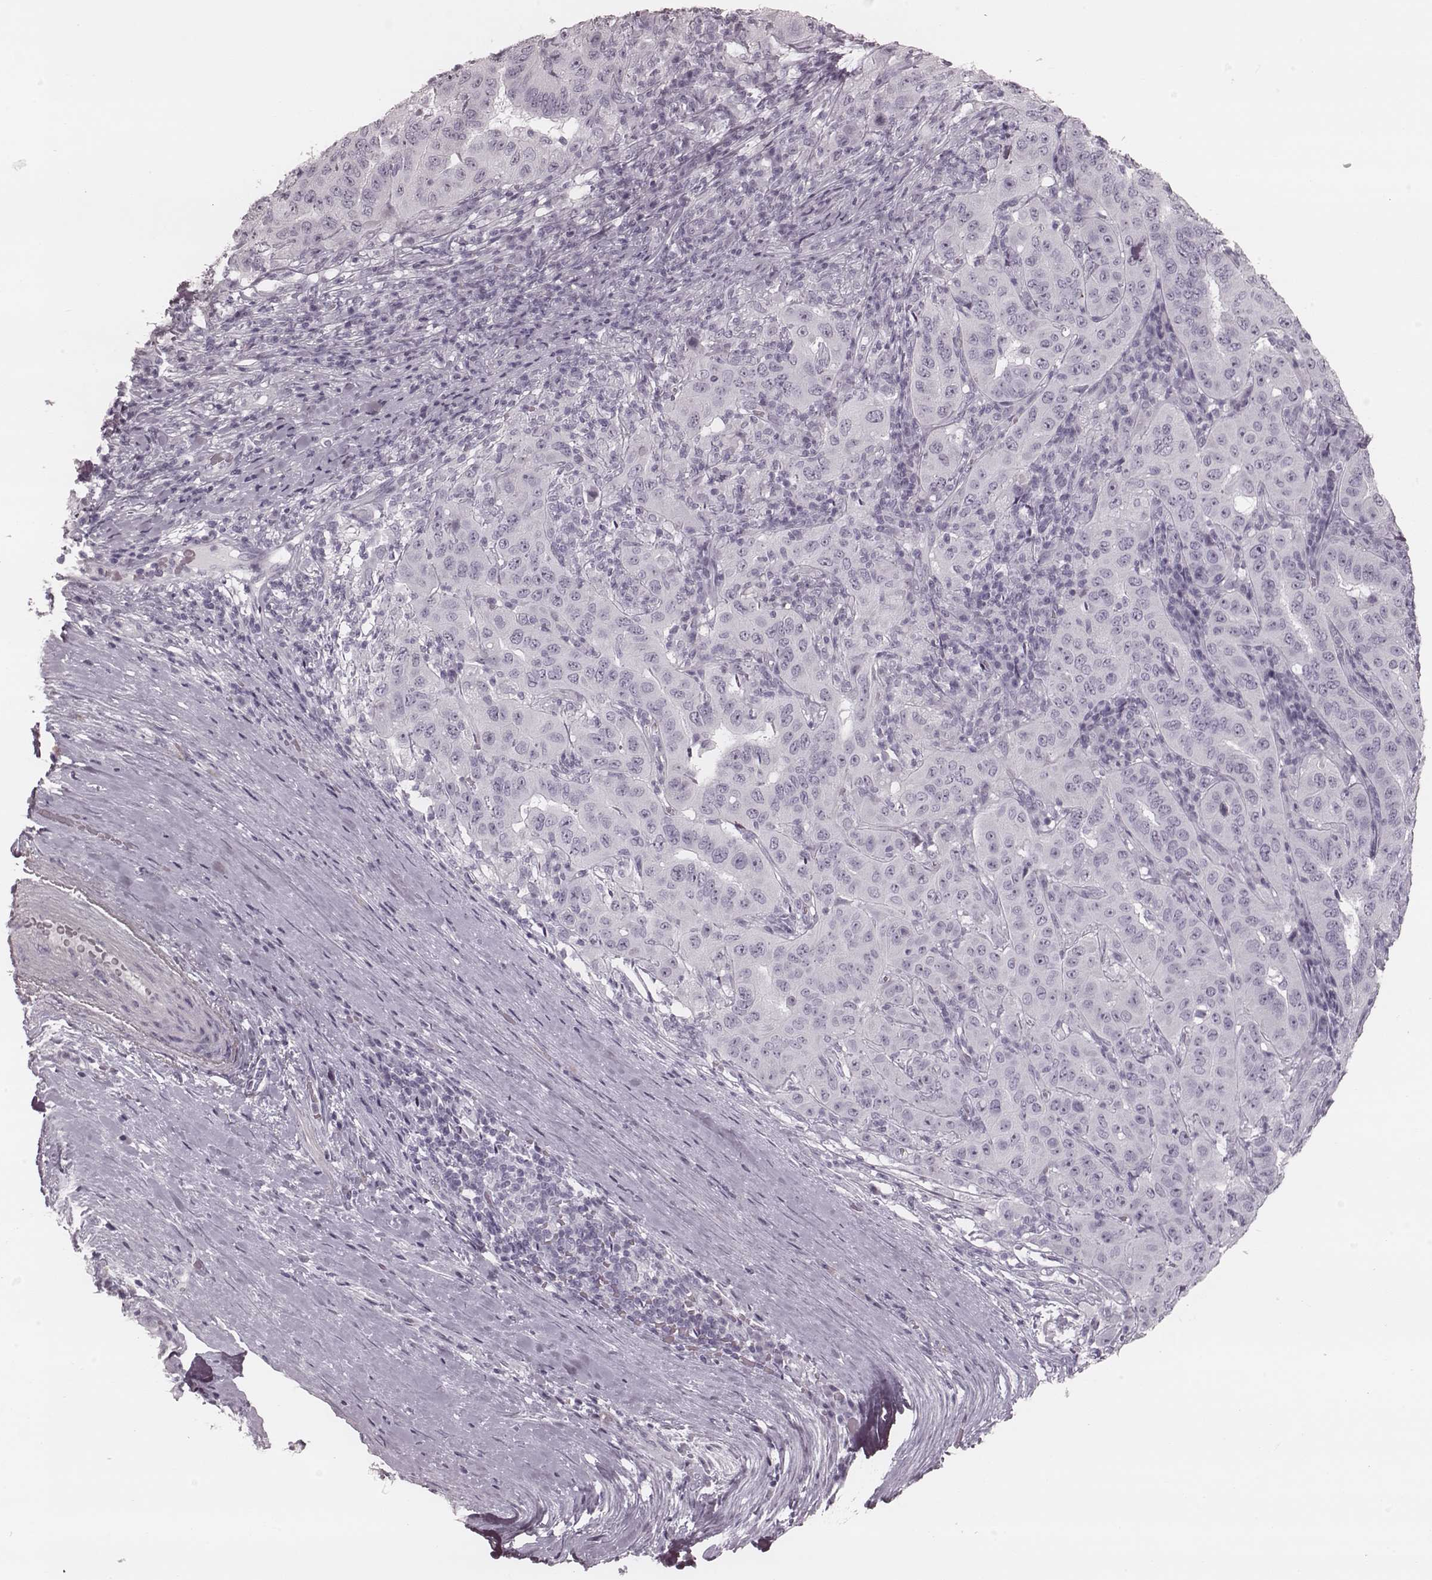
{"staining": {"intensity": "negative", "quantity": "none", "location": "none"}, "tissue": "pancreatic cancer", "cell_type": "Tumor cells", "image_type": "cancer", "snomed": [{"axis": "morphology", "description": "Adenocarcinoma, NOS"}, {"axis": "topography", "description": "Pancreas"}], "caption": "This is a photomicrograph of immunohistochemistry staining of pancreatic cancer, which shows no expression in tumor cells.", "gene": "KRT74", "patient": {"sex": "male", "age": 63}}